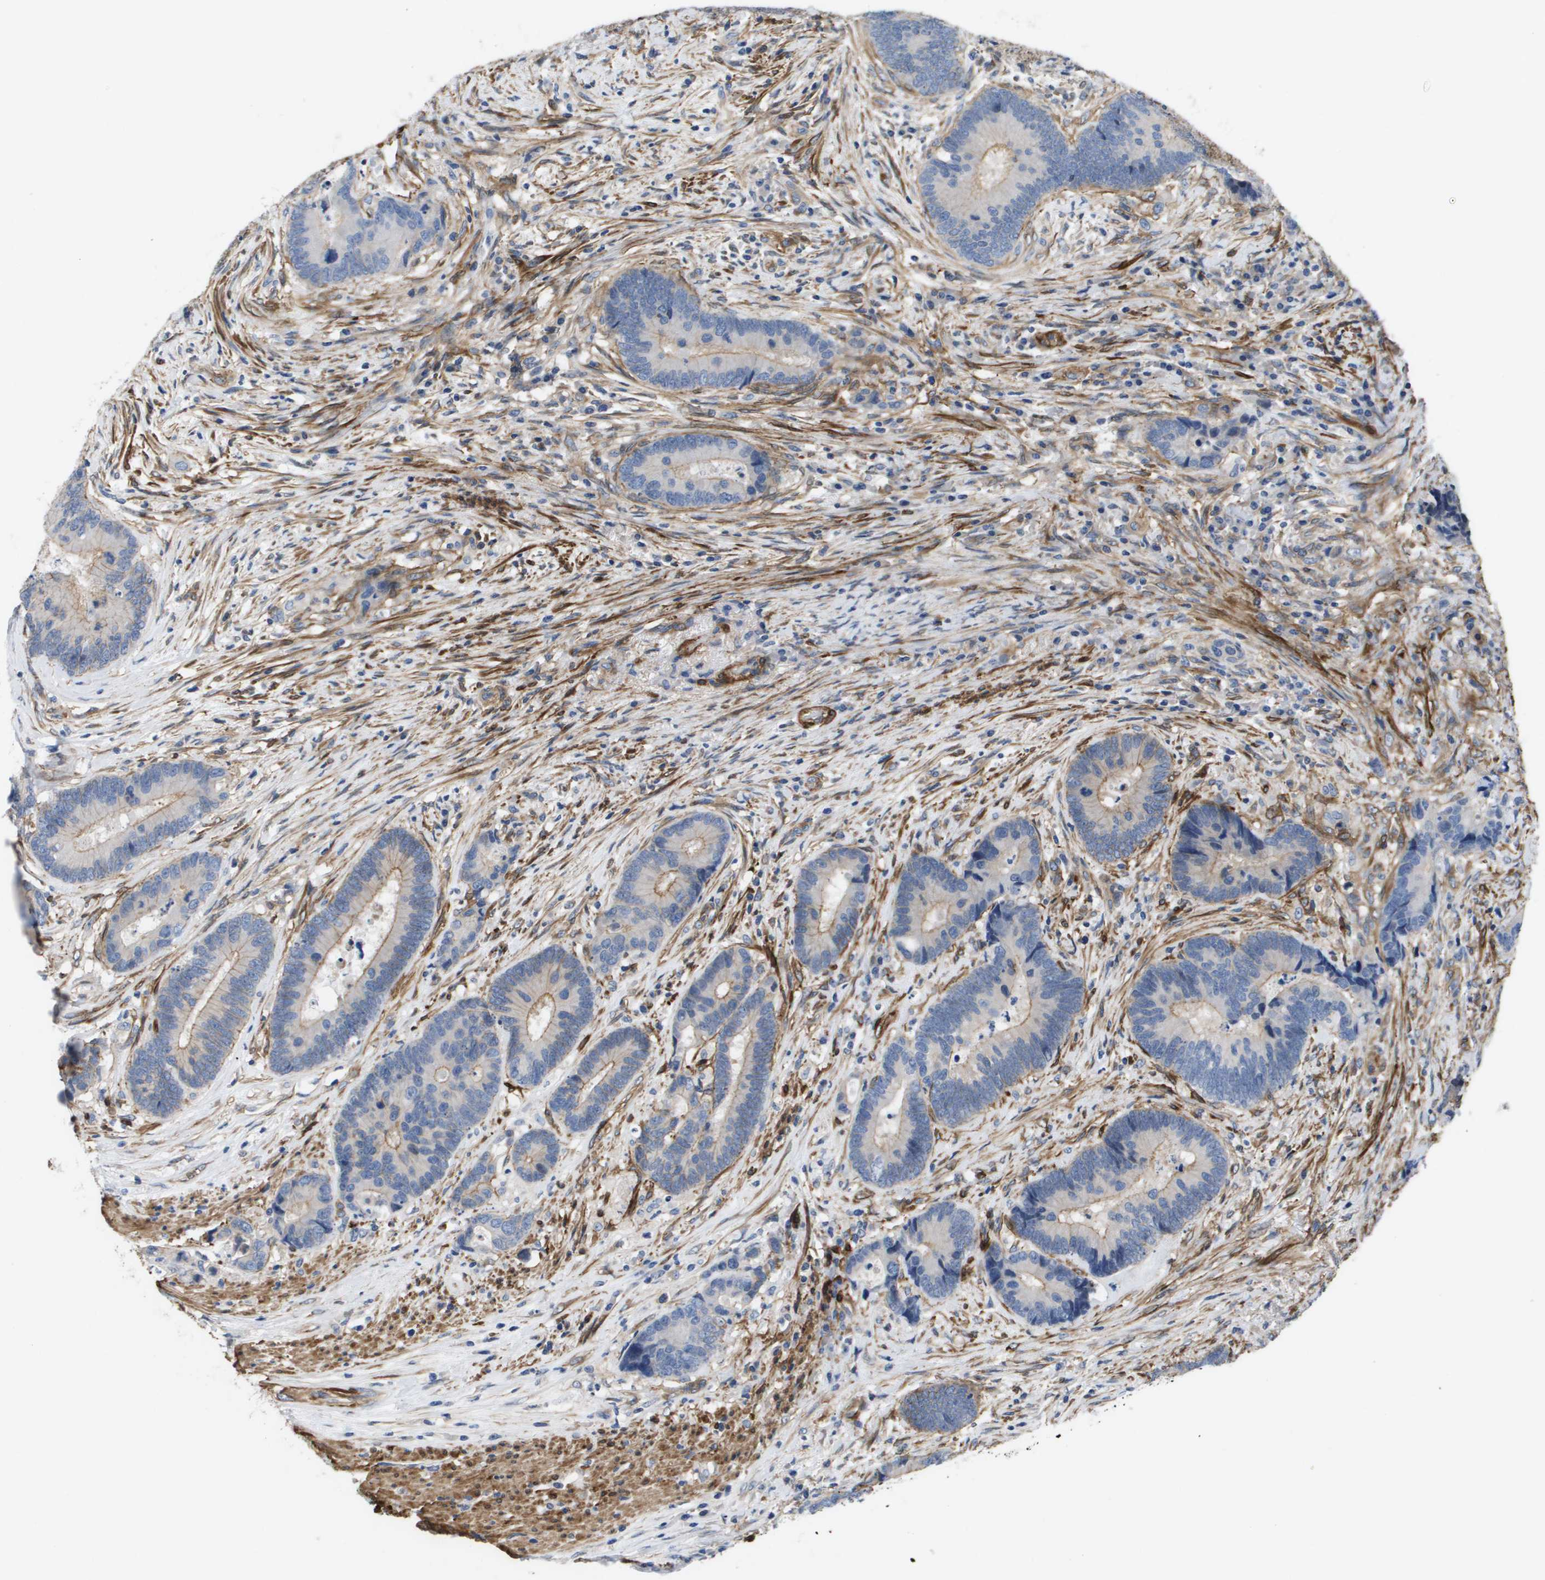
{"staining": {"intensity": "moderate", "quantity": "25%-75%", "location": "cytoplasmic/membranous"}, "tissue": "colorectal cancer", "cell_type": "Tumor cells", "image_type": "cancer", "snomed": [{"axis": "morphology", "description": "Adenocarcinoma, NOS"}, {"axis": "topography", "description": "Rectum"}], "caption": "The immunohistochemical stain shows moderate cytoplasmic/membranous staining in tumor cells of colorectal cancer tissue.", "gene": "LPP", "patient": {"sex": "female", "age": 89}}